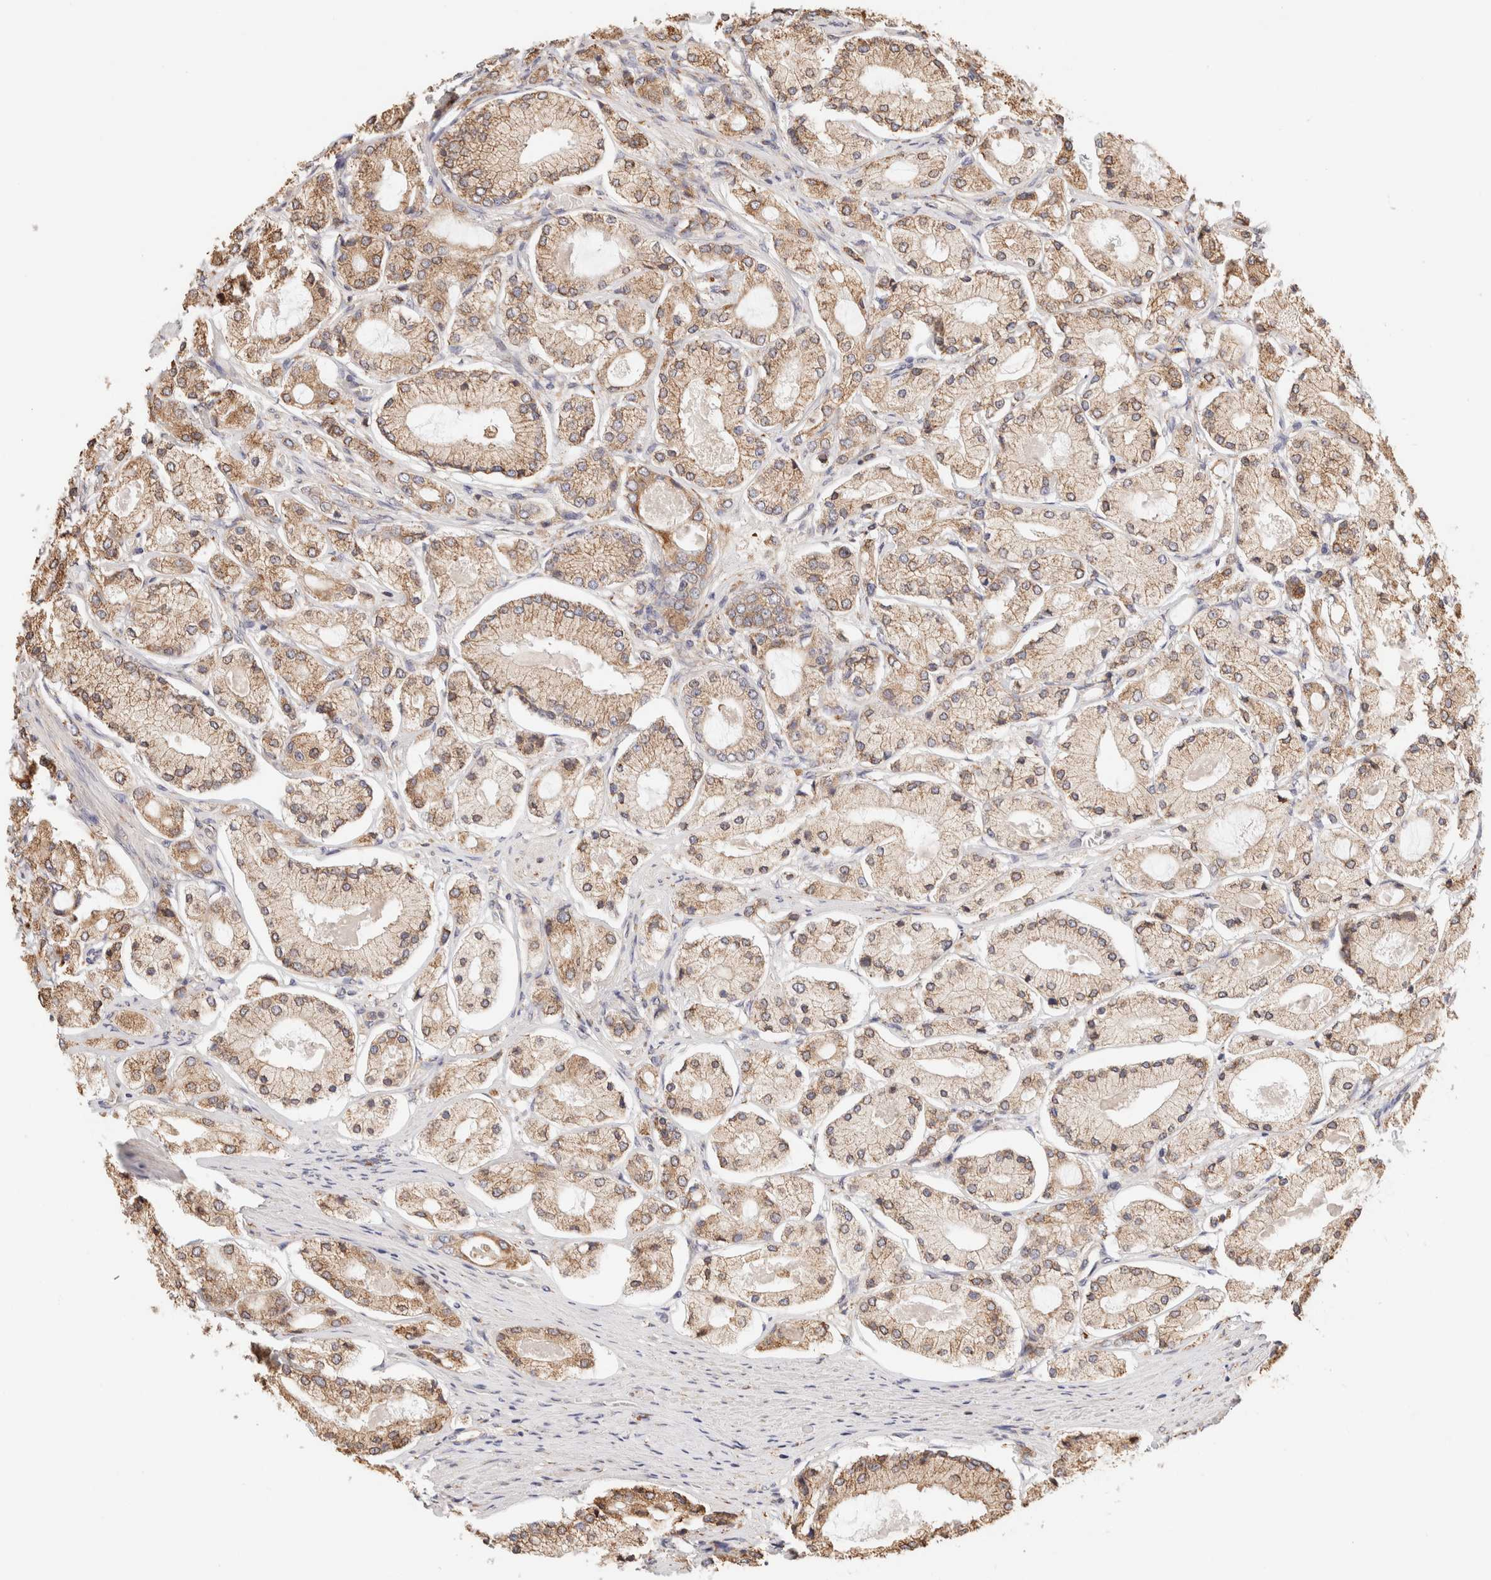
{"staining": {"intensity": "moderate", "quantity": ">75%", "location": "cytoplasmic/membranous"}, "tissue": "prostate cancer", "cell_type": "Tumor cells", "image_type": "cancer", "snomed": [{"axis": "morphology", "description": "Adenocarcinoma, High grade"}, {"axis": "topography", "description": "Prostate"}], "caption": "There is medium levels of moderate cytoplasmic/membranous staining in tumor cells of prostate cancer (adenocarcinoma (high-grade)), as demonstrated by immunohistochemical staining (brown color).", "gene": "FER", "patient": {"sex": "male", "age": 65}}